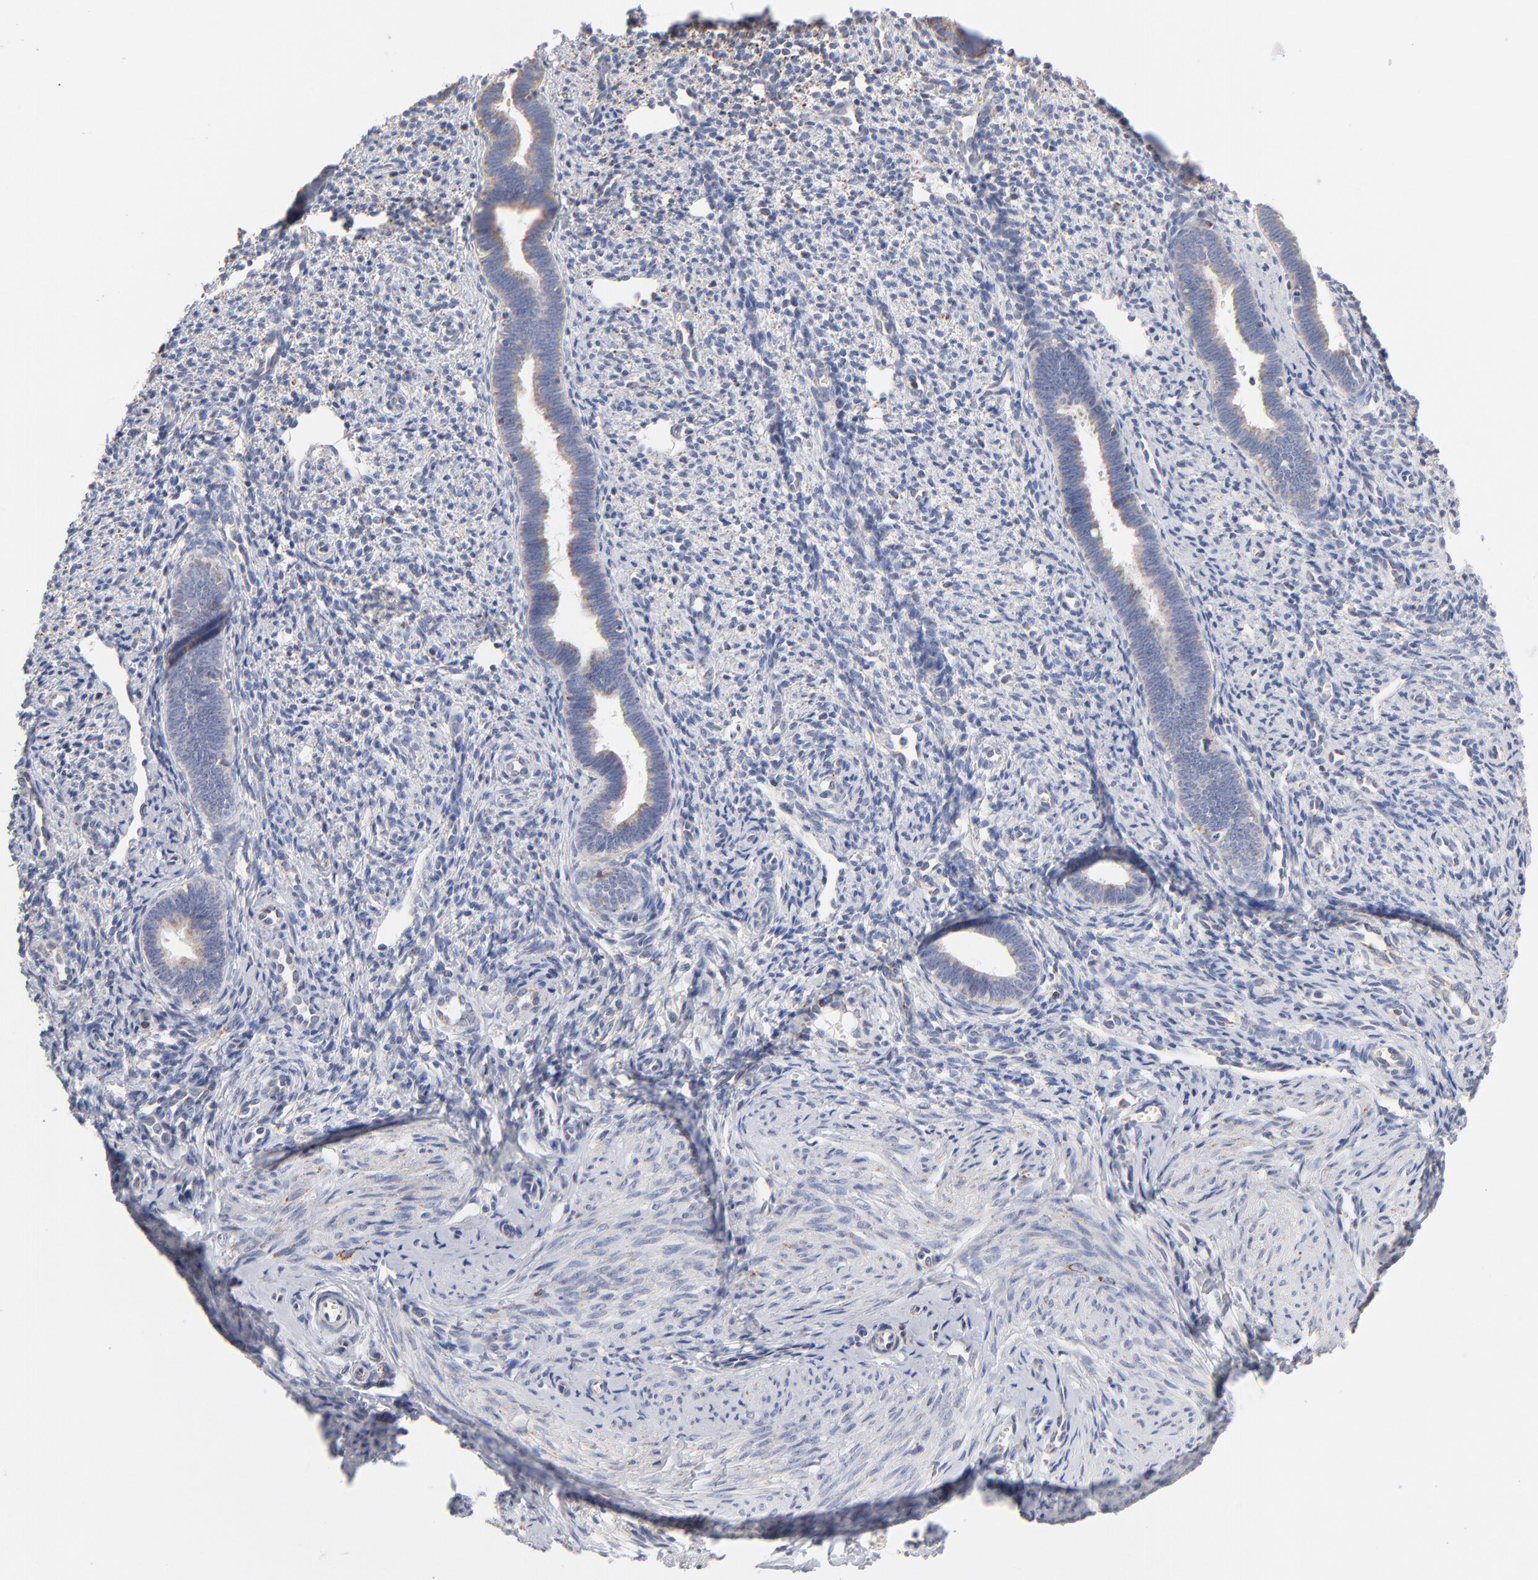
{"staining": {"intensity": "moderate", "quantity": "<25%", "location": "cytoplasmic/membranous"}, "tissue": "endometrium", "cell_type": "Cells in endometrial stroma", "image_type": "normal", "snomed": [{"axis": "morphology", "description": "Normal tissue, NOS"}, {"axis": "topography", "description": "Endometrium"}], "caption": "Normal endometrium was stained to show a protein in brown. There is low levels of moderate cytoplasmic/membranous staining in approximately <25% of cells in endometrial stroma. (Brightfield microscopy of DAB IHC at high magnification).", "gene": "MRPL58", "patient": {"sex": "female", "age": 27}}